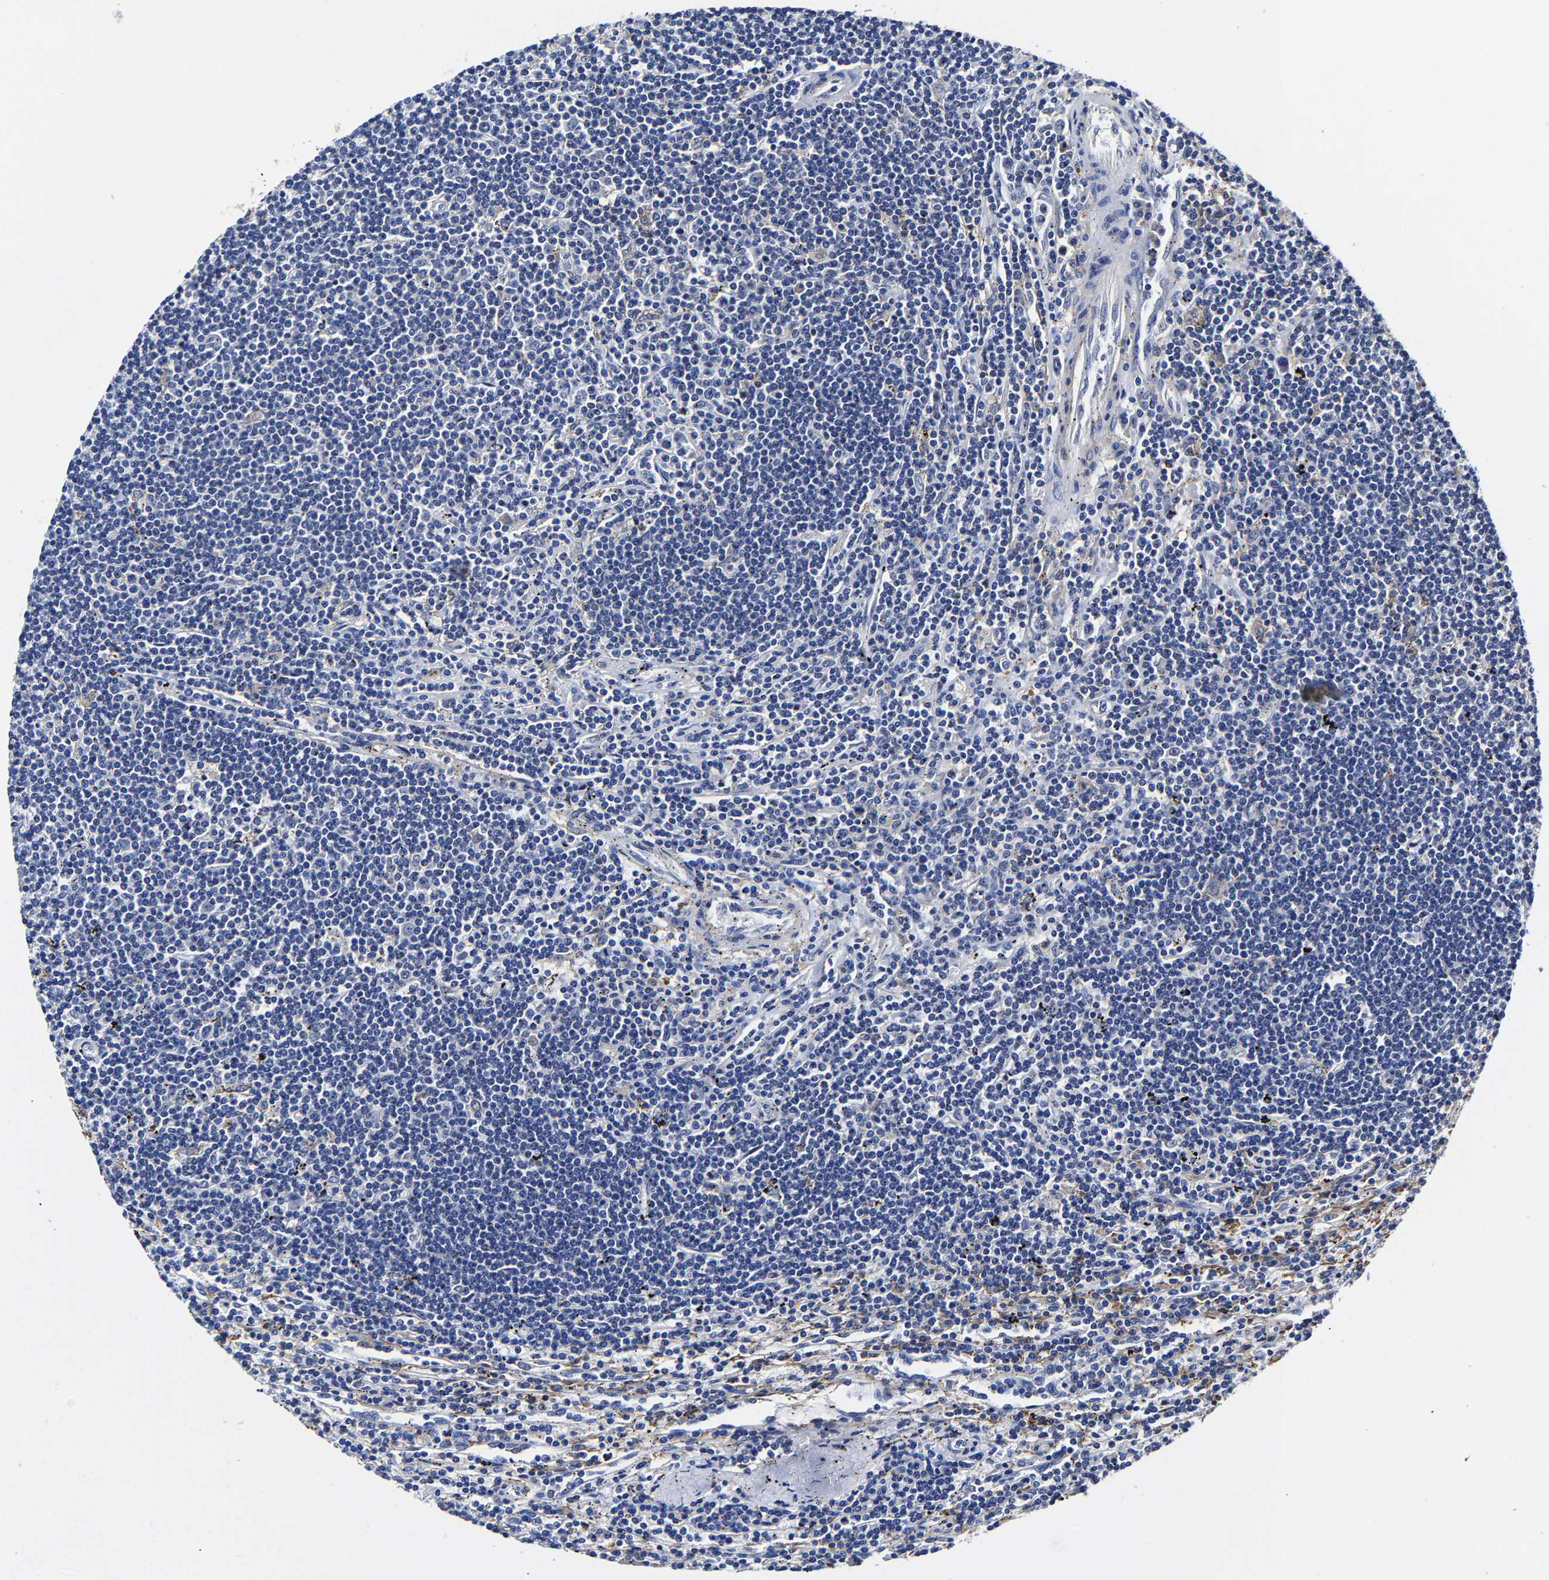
{"staining": {"intensity": "negative", "quantity": "none", "location": "none"}, "tissue": "lymphoma", "cell_type": "Tumor cells", "image_type": "cancer", "snomed": [{"axis": "morphology", "description": "Malignant lymphoma, non-Hodgkin's type, Low grade"}, {"axis": "topography", "description": "Spleen"}], "caption": "DAB immunohistochemical staining of human low-grade malignant lymphoma, non-Hodgkin's type exhibits no significant staining in tumor cells.", "gene": "AASS", "patient": {"sex": "male", "age": 76}}